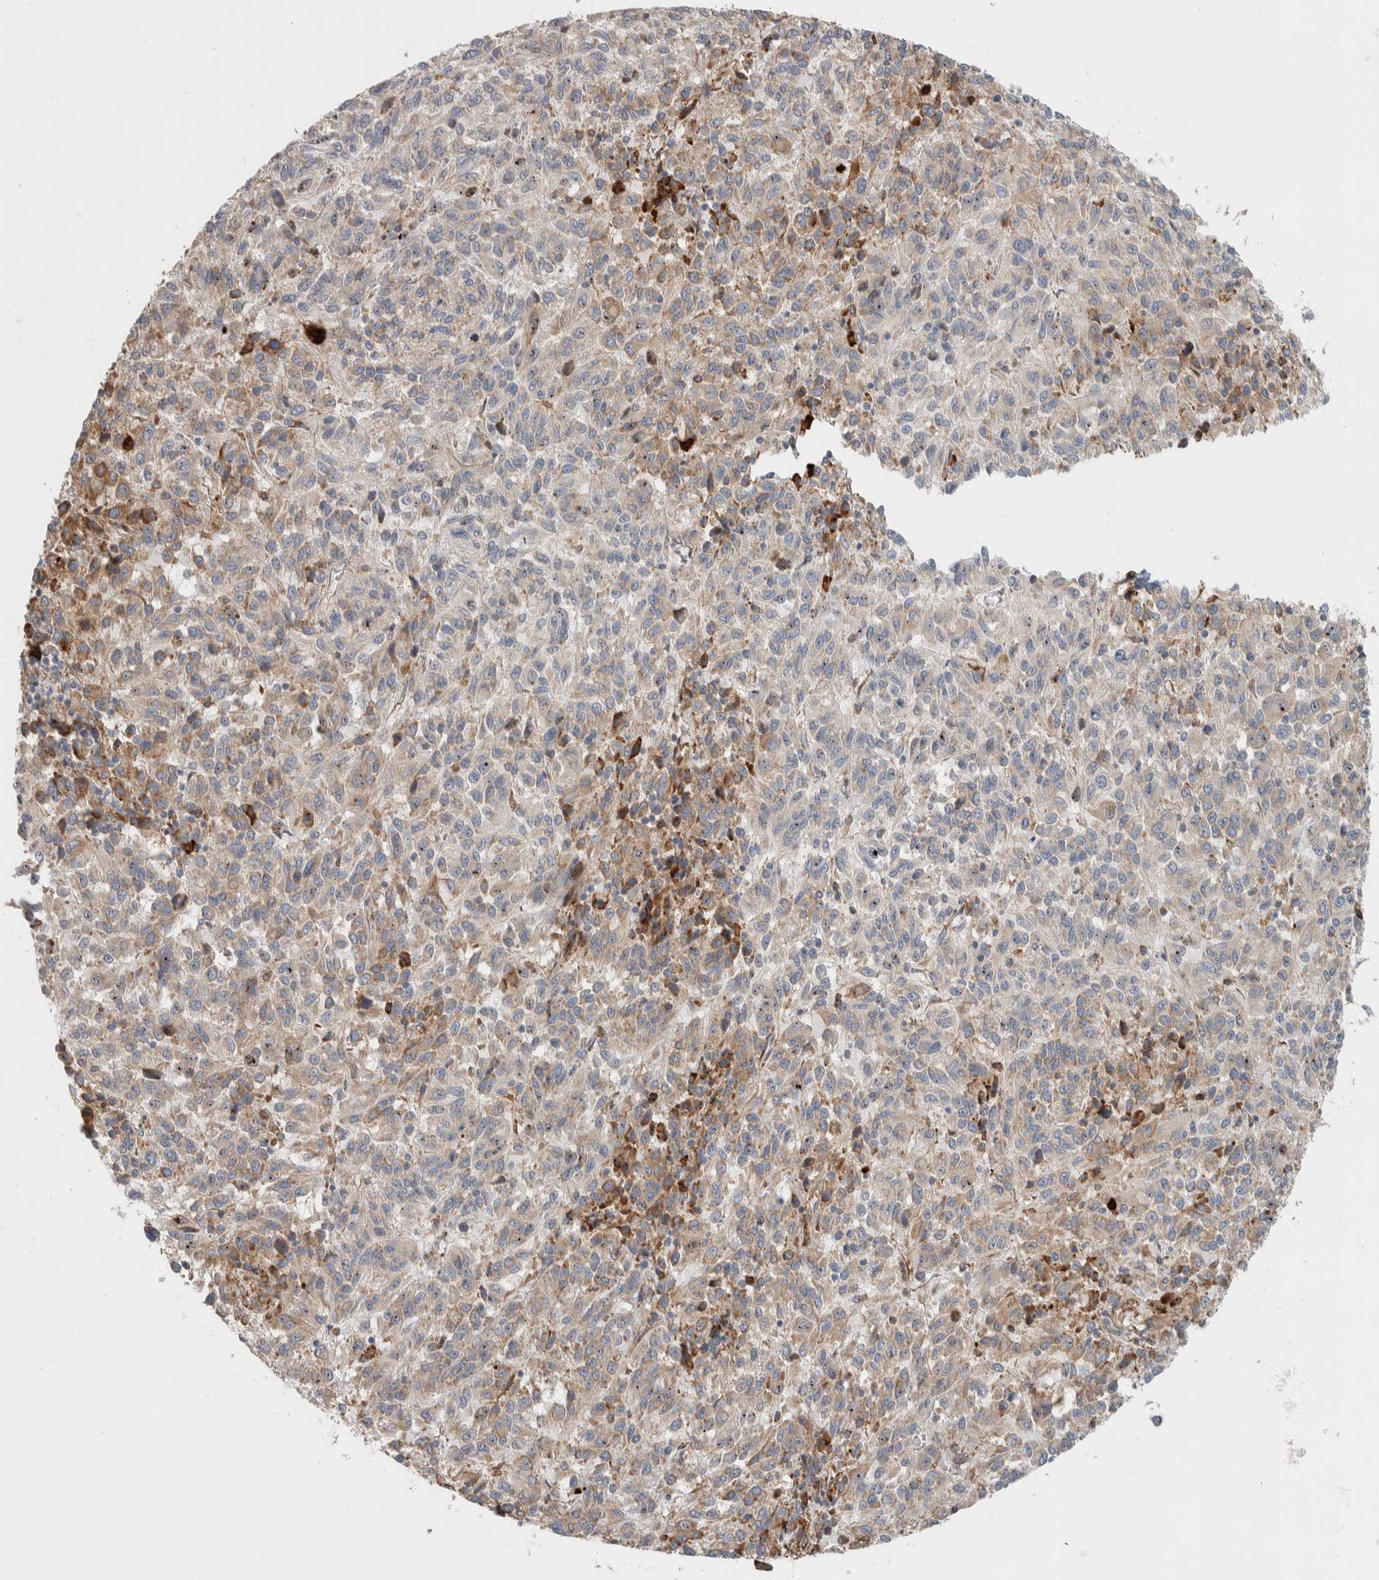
{"staining": {"intensity": "strong", "quantity": "<25%", "location": "nuclear"}, "tissue": "melanoma", "cell_type": "Tumor cells", "image_type": "cancer", "snomed": [{"axis": "morphology", "description": "Malignant melanoma, Metastatic site"}, {"axis": "topography", "description": "Lung"}], "caption": "About <25% of tumor cells in melanoma display strong nuclear protein expression as visualized by brown immunohistochemical staining.", "gene": "ADCY8", "patient": {"sex": "male", "age": 64}}